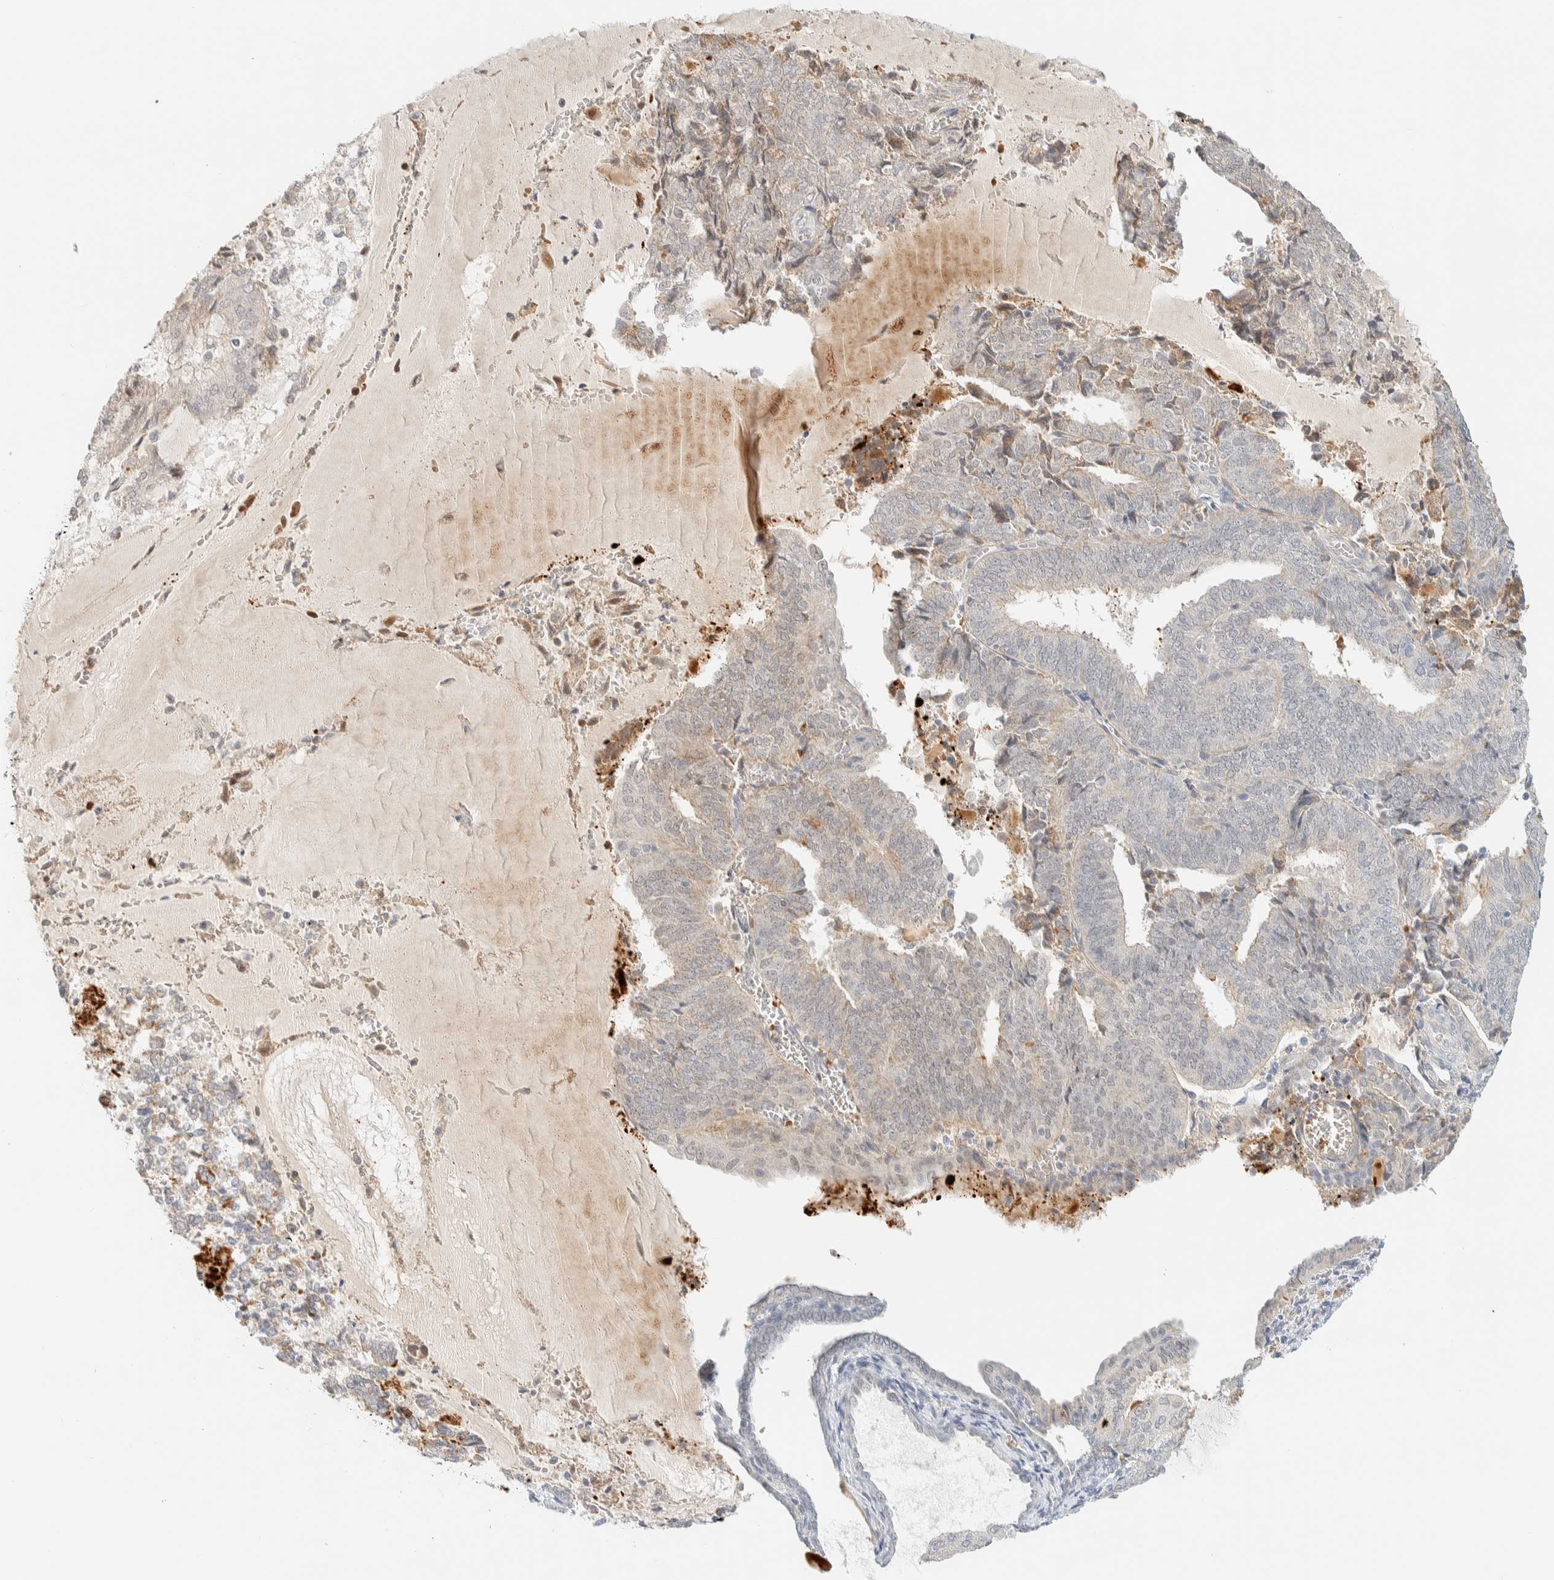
{"staining": {"intensity": "weak", "quantity": "<25%", "location": "cytoplasmic/membranous"}, "tissue": "endometrial cancer", "cell_type": "Tumor cells", "image_type": "cancer", "snomed": [{"axis": "morphology", "description": "Adenocarcinoma, NOS"}, {"axis": "topography", "description": "Endometrium"}], "caption": "Tumor cells show no significant positivity in endometrial cancer. Nuclei are stained in blue.", "gene": "TNK1", "patient": {"sex": "female", "age": 81}}